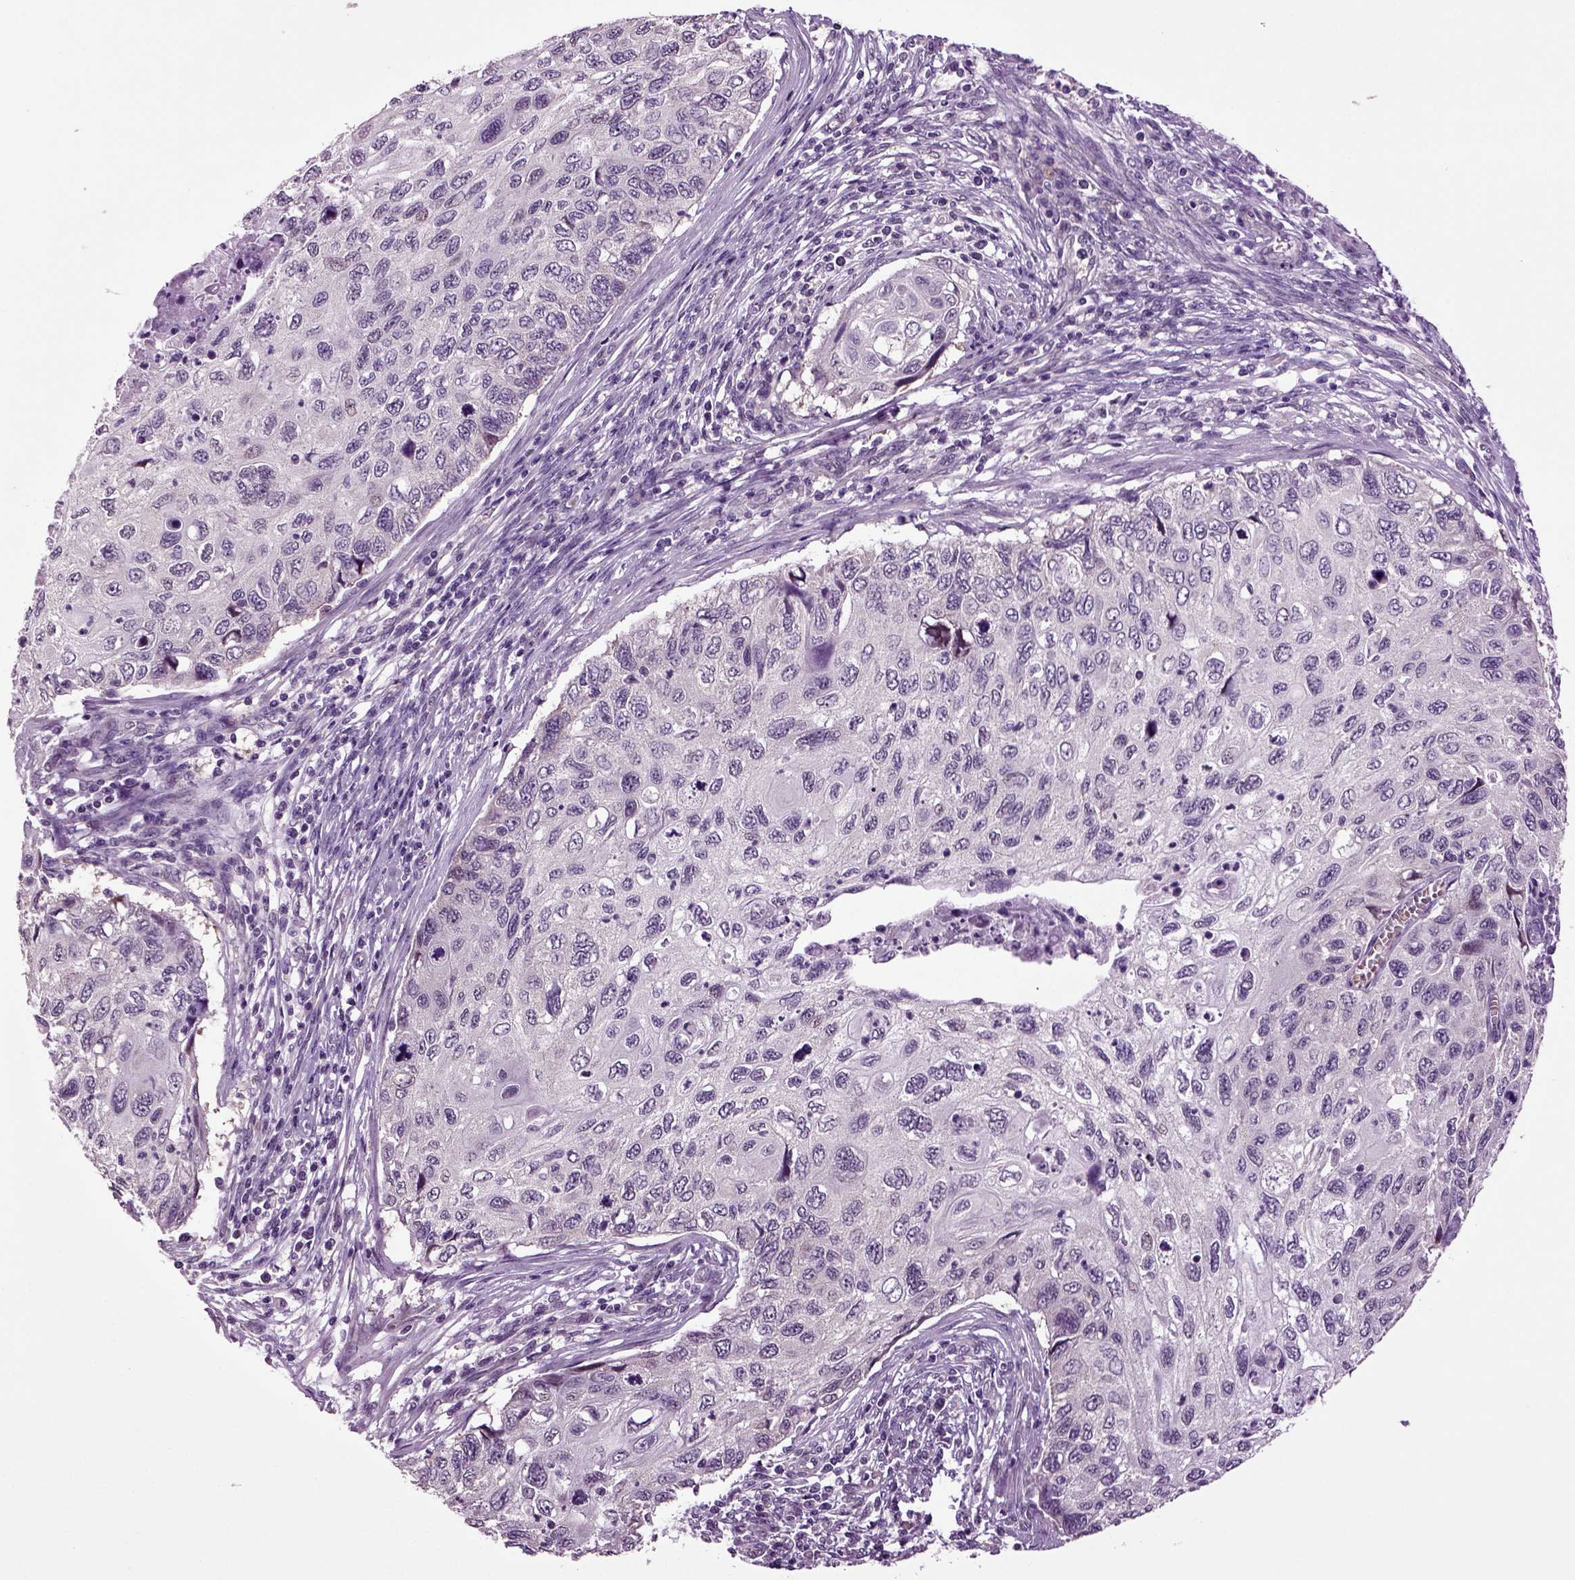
{"staining": {"intensity": "negative", "quantity": "none", "location": "none"}, "tissue": "cervical cancer", "cell_type": "Tumor cells", "image_type": "cancer", "snomed": [{"axis": "morphology", "description": "Squamous cell carcinoma, NOS"}, {"axis": "topography", "description": "Cervix"}], "caption": "This is an IHC histopathology image of squamous cell carcinoma (cervical). There is no staining in tumor cells.", "gene": "PLCH2", "patient": {"sex": "female", "age": 70}}